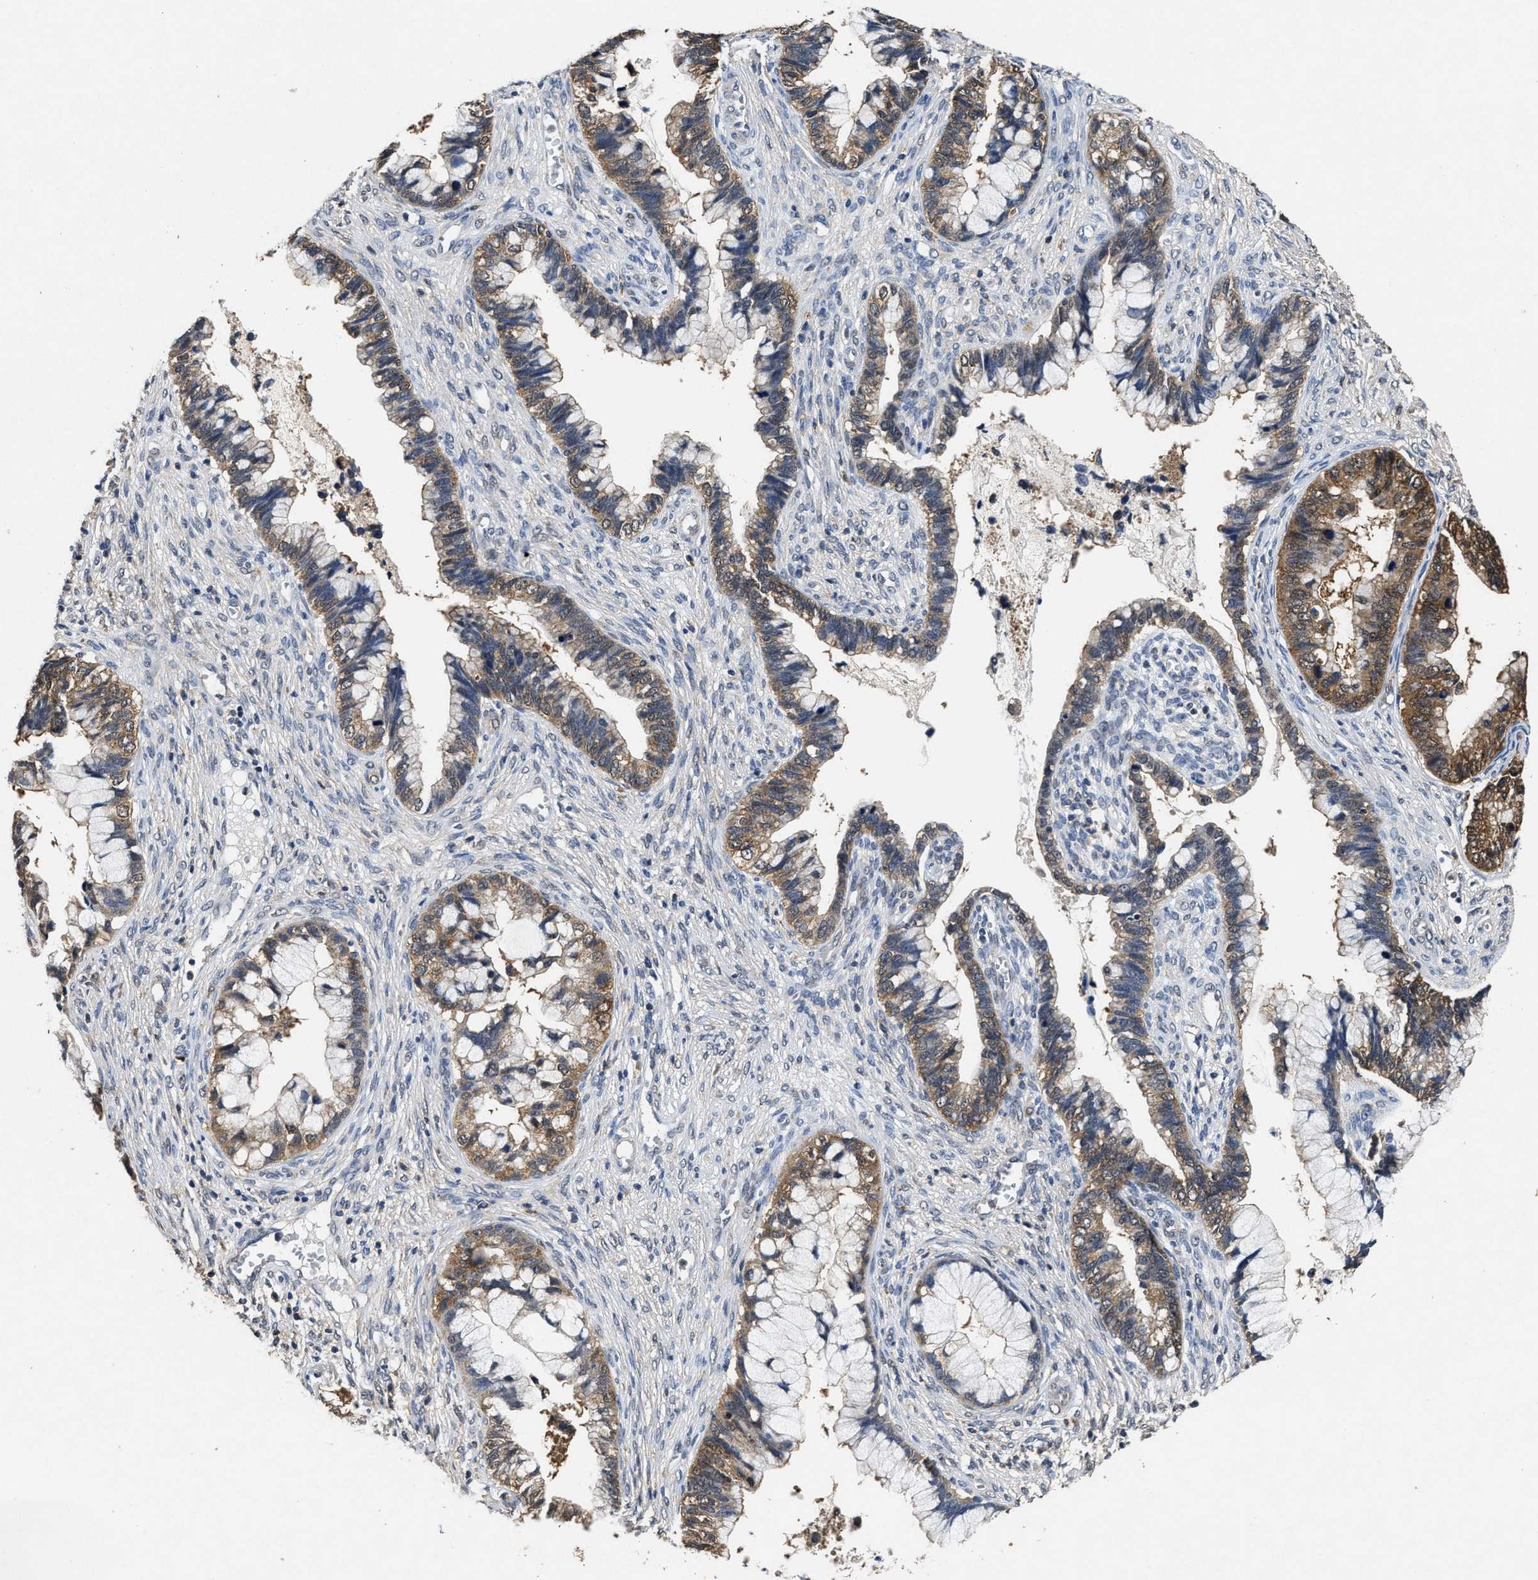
{"staining": {"intensity": "moderate", "quantity": ">75%", "location": "cytoplasmic/membranous"}, "tissue": "cervical cancer", "cell_type": "Tumor cells", "image_type": "cancer", "snomed": [{"axis": "morphology", "description": "Adenocarcinoma, NOS"}, {"axis": "topography", "description": "Cervix"}], "caption": "DAB (3,3'-diaminobenzidine) immunohistochemical staining of human cervical adenocarcinoma displays moderate cytoplasmic/membranous protein positivity in approximately >75% of tumor cells.", "gene": "ACAT2", "patient": {"sex": "female", "age": 44}}